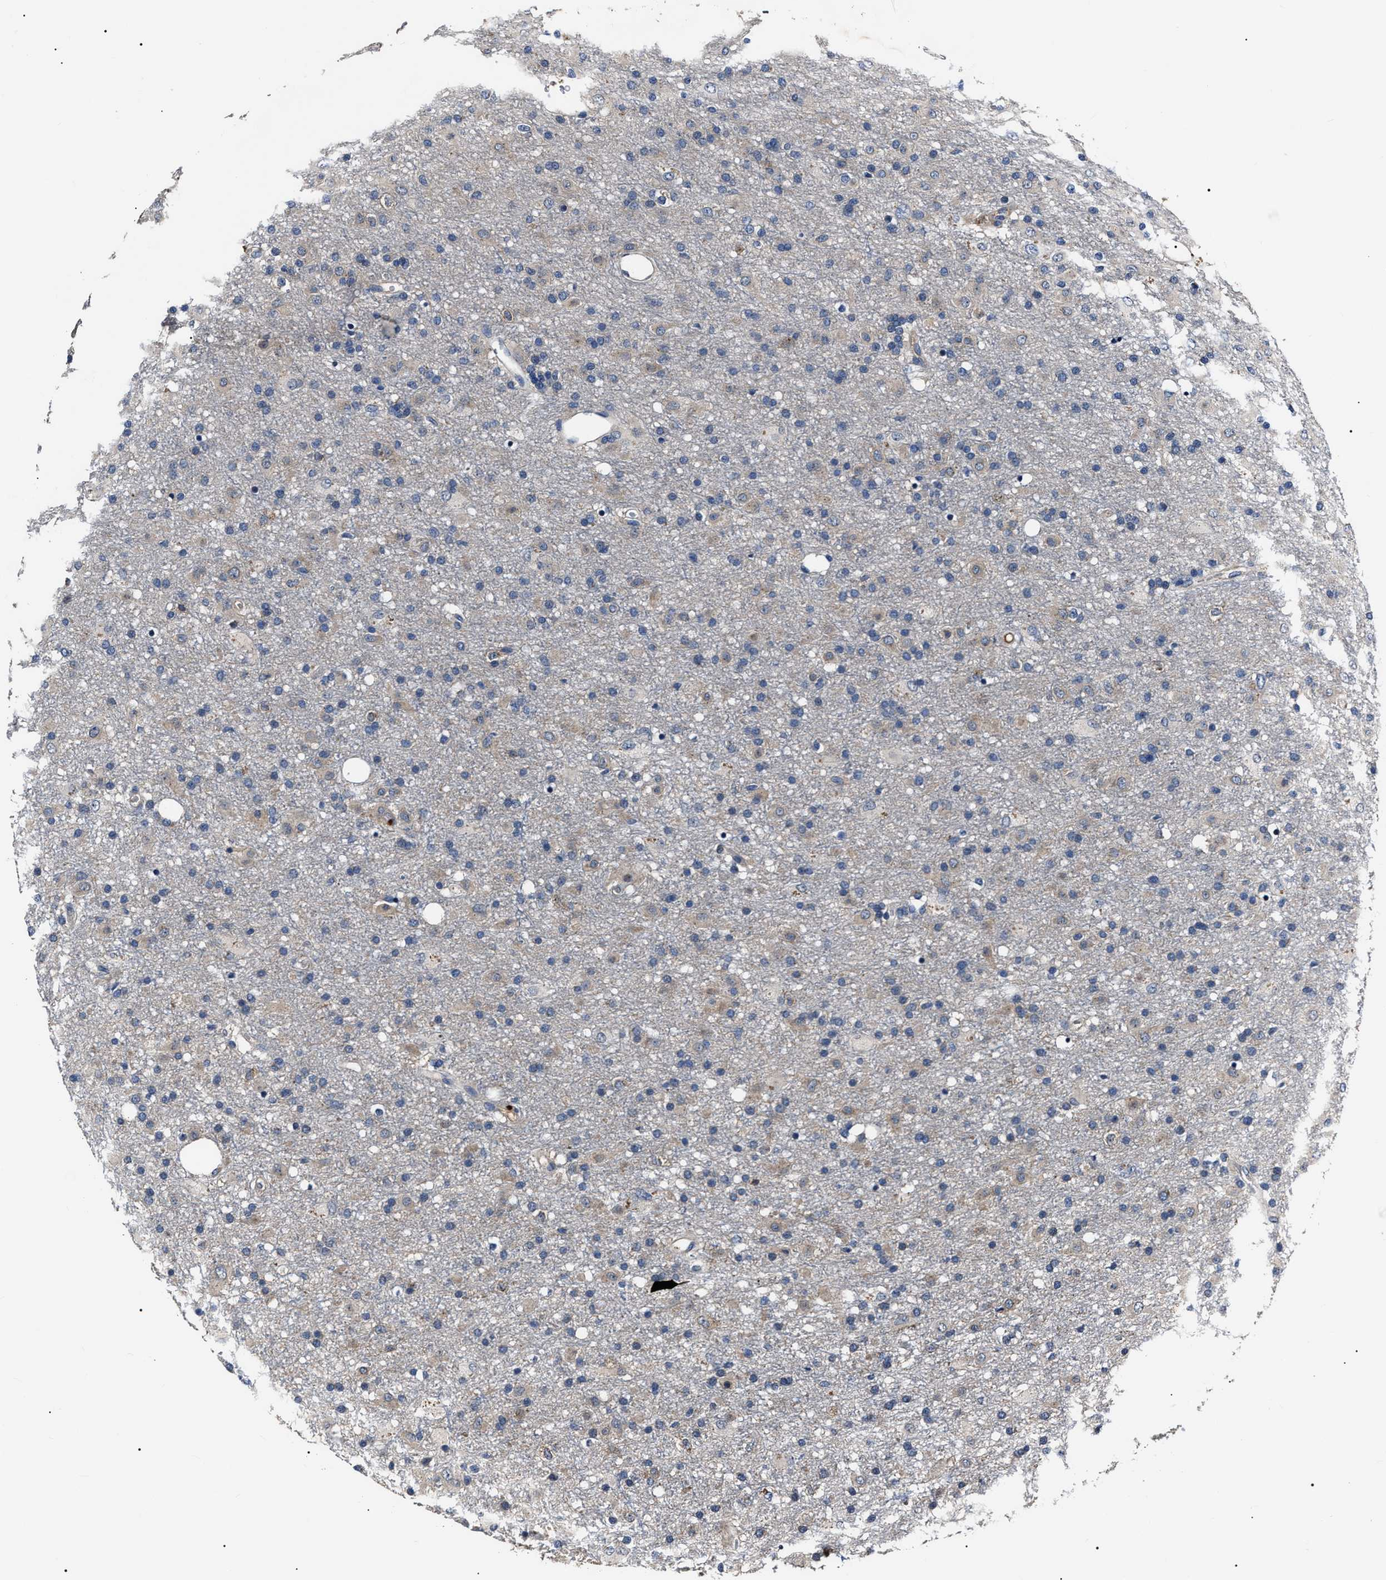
{"staining": {"intensity": "negative", "quantity": "none", "location": "none"}, "tissue": "glioma", "cell_type": "Tumor cells", "image_type": "cancer", "snomed": [{"axis": "morphology", "description": "Glioma, malignant, Low grade"}, {"axis": "topography", "description": "Brain"}], "caption": "A histopathology image of glioma stained for a protein exhibits no brown staining in tumor cells.", "gene": "IFT81", "patient": {"sex": "male", "age": 65}}